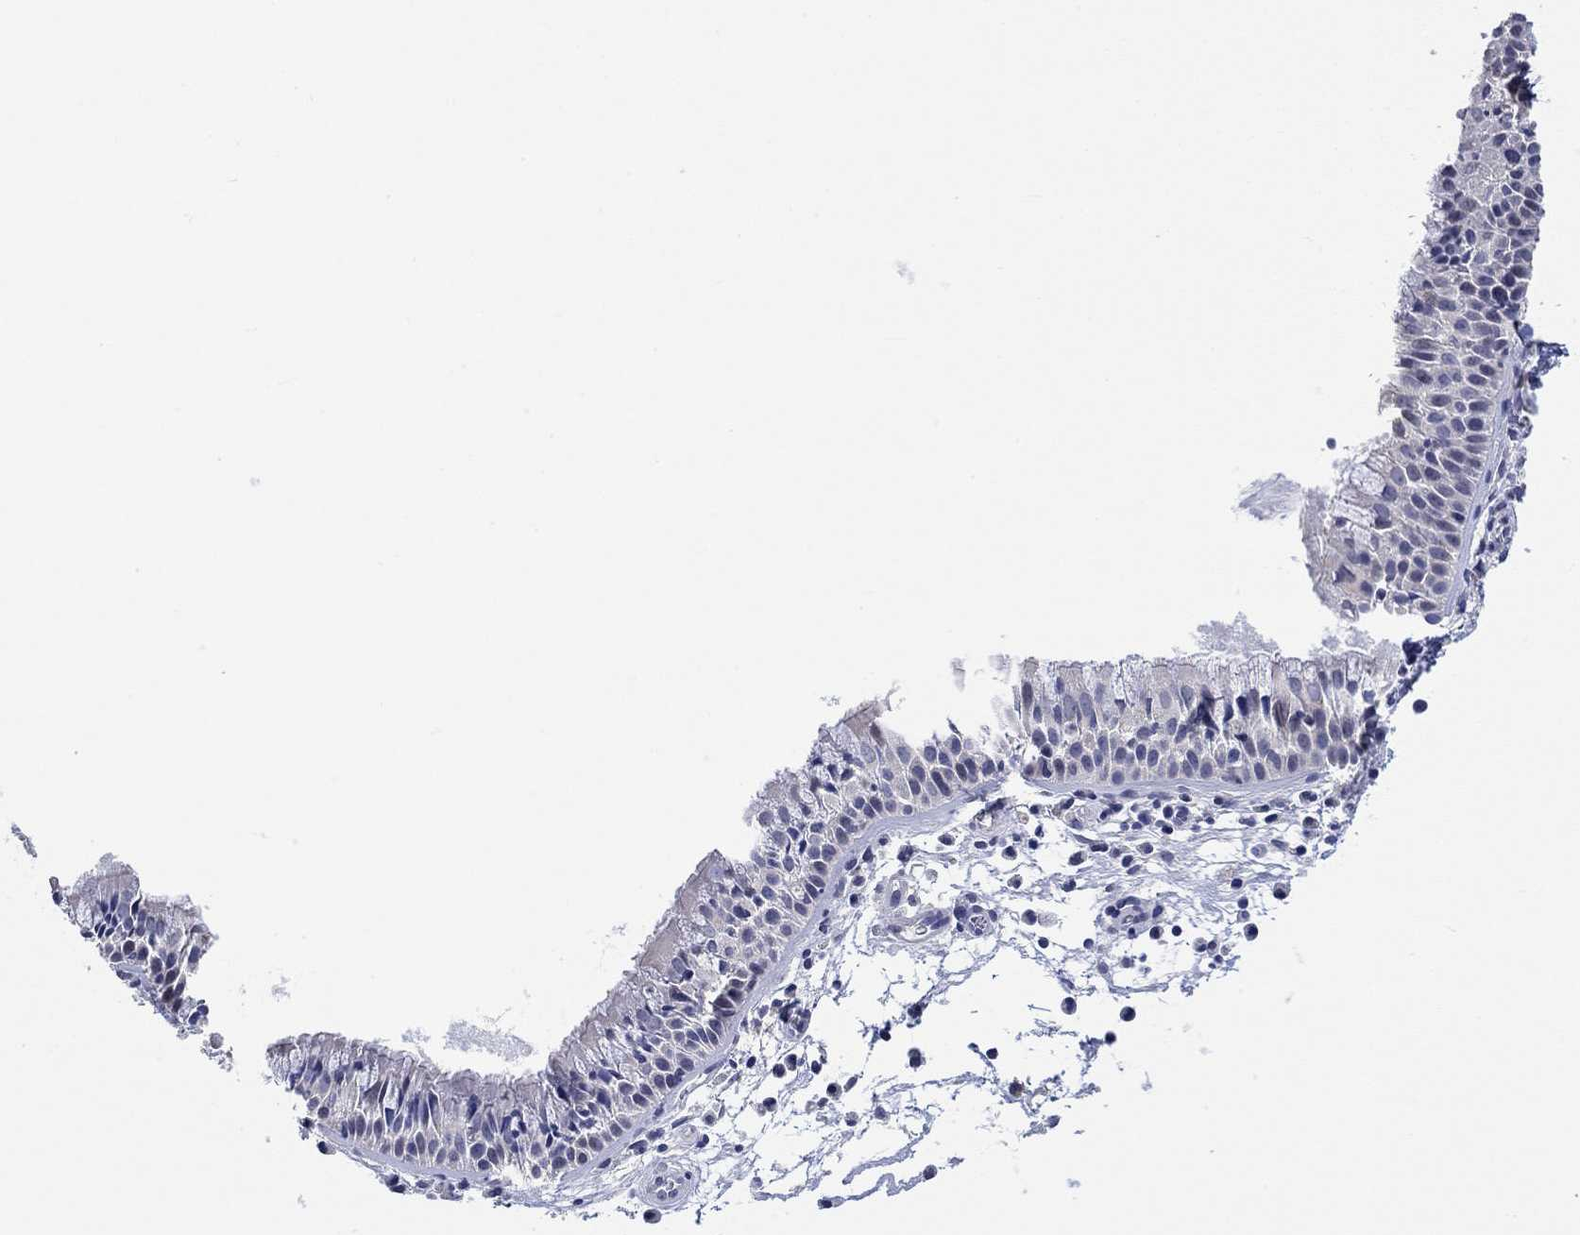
{"staining": {"intensity": "negative", "quantity": "none", "location": "none"}, "tissue": "nasopharynx", "cell_type": "Respiratory epithelial cells", "image_type": "normal", "snomed": [{"axis": "morphology", "description": "Normal tissue, NOS"}, {"axis": "topography", "description": "Nasopharynx"}], "caption": "An immunohistochemistry (IHC) photomicrograph of unremarkable nasopharynx is shown. There is no staining in respiratory epithelial cells of nasopharynx.", "gene": "PNMA5", "patient": {"sex": "male", "age": 51}}